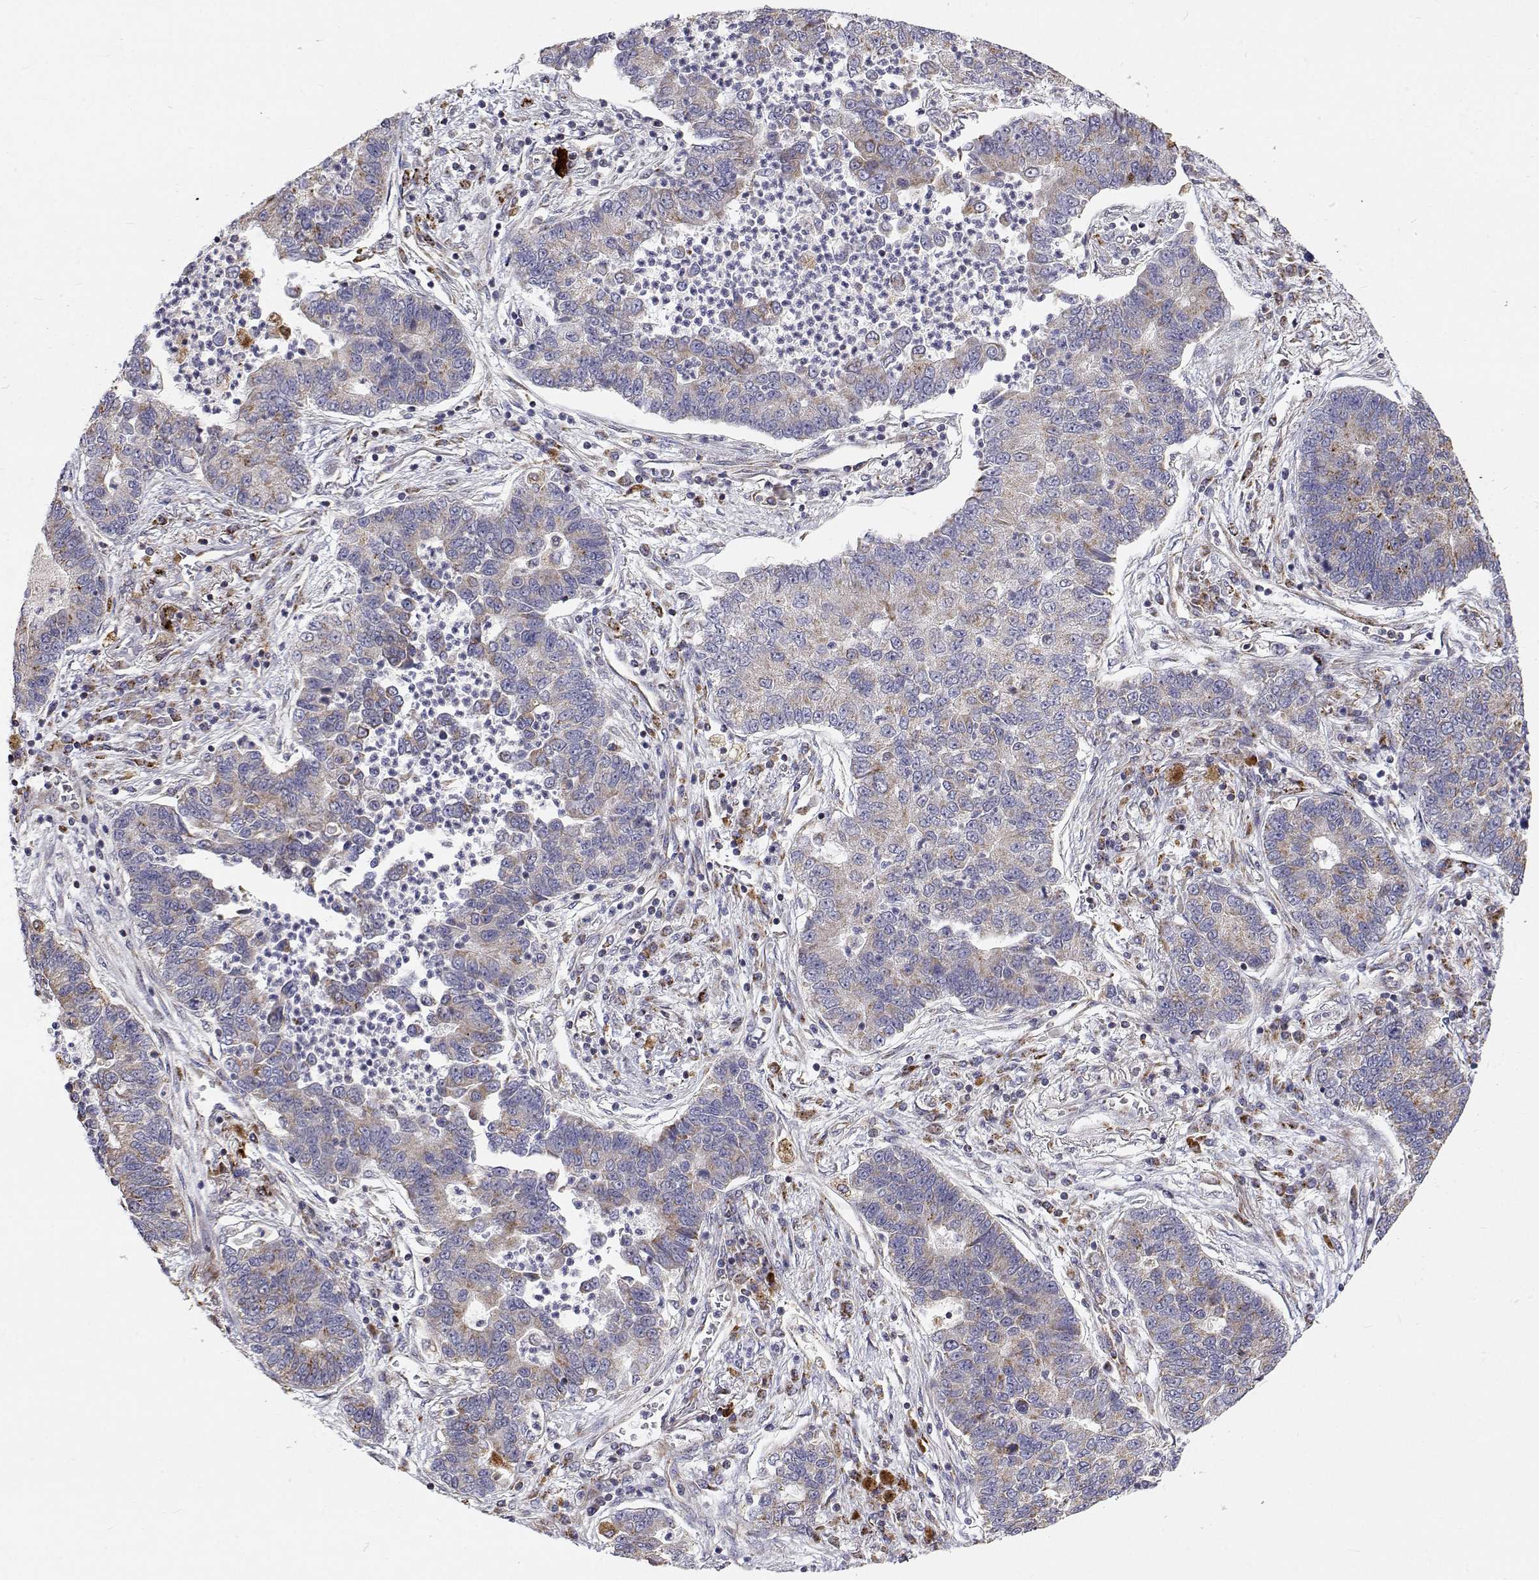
{"staining": {"intensity": "weak", "quantity": "<25%", "location": "cytoplasmic/membranous"}, "tissue": "lung cancer", "cell_type": "Tumor cells", "image_type": "cancer", "snomed": [{"axis": "morphology", "description": "Adenocarcinoma, NOS"}, {"axis": "topography", "description": "Lung"}], "caption": "Adenocarcinoma (lung) was stained to show a protein in brown. There is no significant staining in tumor cells.", "gene": "SPICE1", "patient": {"sex": "female", "age": 57}}